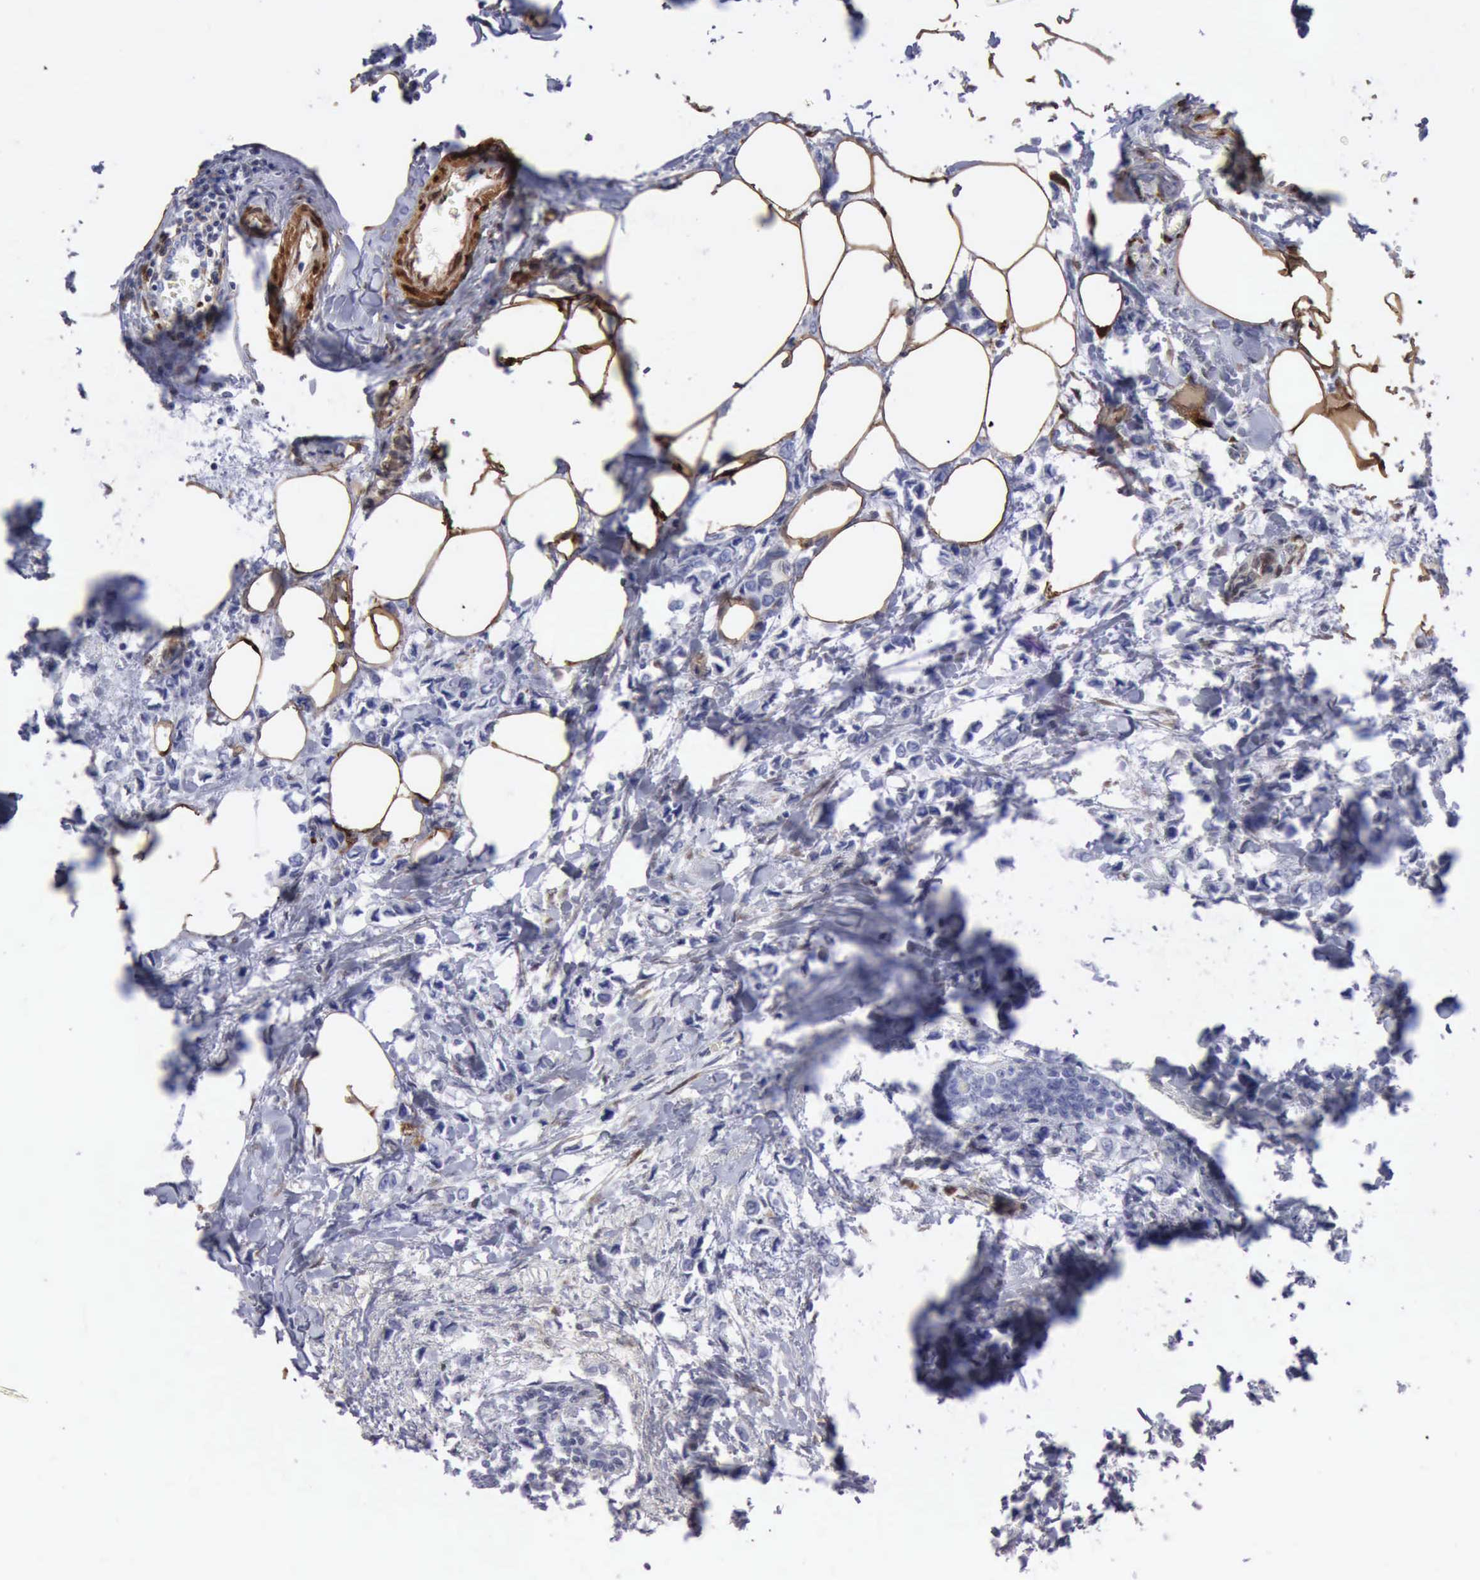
{"staining": {"intensity": "negative", "quantity": "none", "location": "none"}, "tissue": "breast cancer", "cell_type": "Tumor cells", "image_type": "cancer", "snomed": [{"axis": "morphology", "description": "Lobular carcinoma"}, {"axis": "topography", "description": "Breast"}], "caption": "DAB immunohistochemical staining of breast lobular carcinoma displays no significant expression in tumor cells.", "gene": "FHL1", "patient": {"sex": "female", "age": 51}}